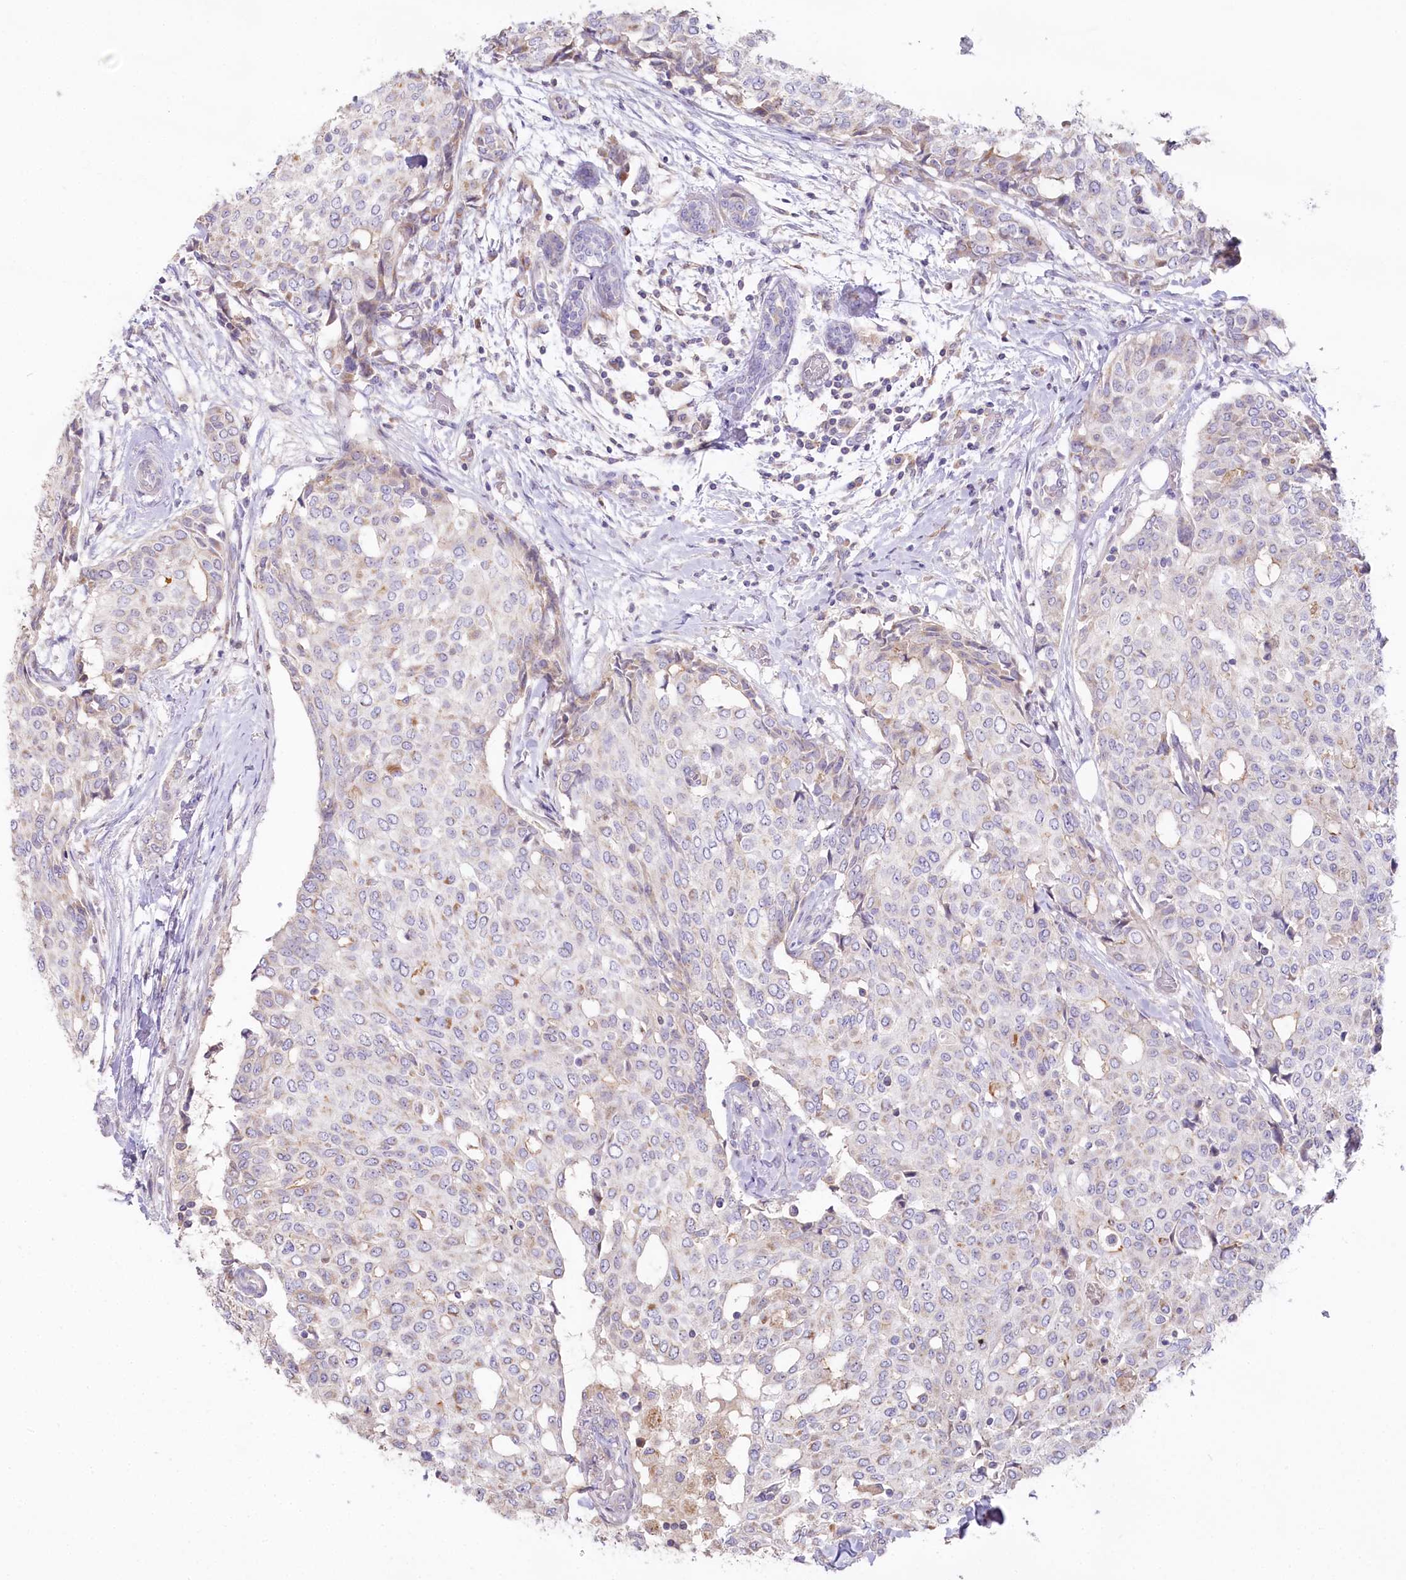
{"staining": {"intensity": "negative", "quantity": "none", "location": "none"}, "tissue": "breast cancer", "cell_type": "Tumor cells", "image_type": "cancer", "snomed": [{"axis": "morphology", "description": "Lobular carcinoma"}, {"axis": "topography", "description": "Breast"}], "caption": "IHC image of neoplastic tissue: lobular carcinoma (breast) stained with DAB (3,3'-diaminobenzidine) shows no significant protein positivity in tumor cells.", "gene": "SLC6A11", "patient": {"sex": "female", "age": 51}}